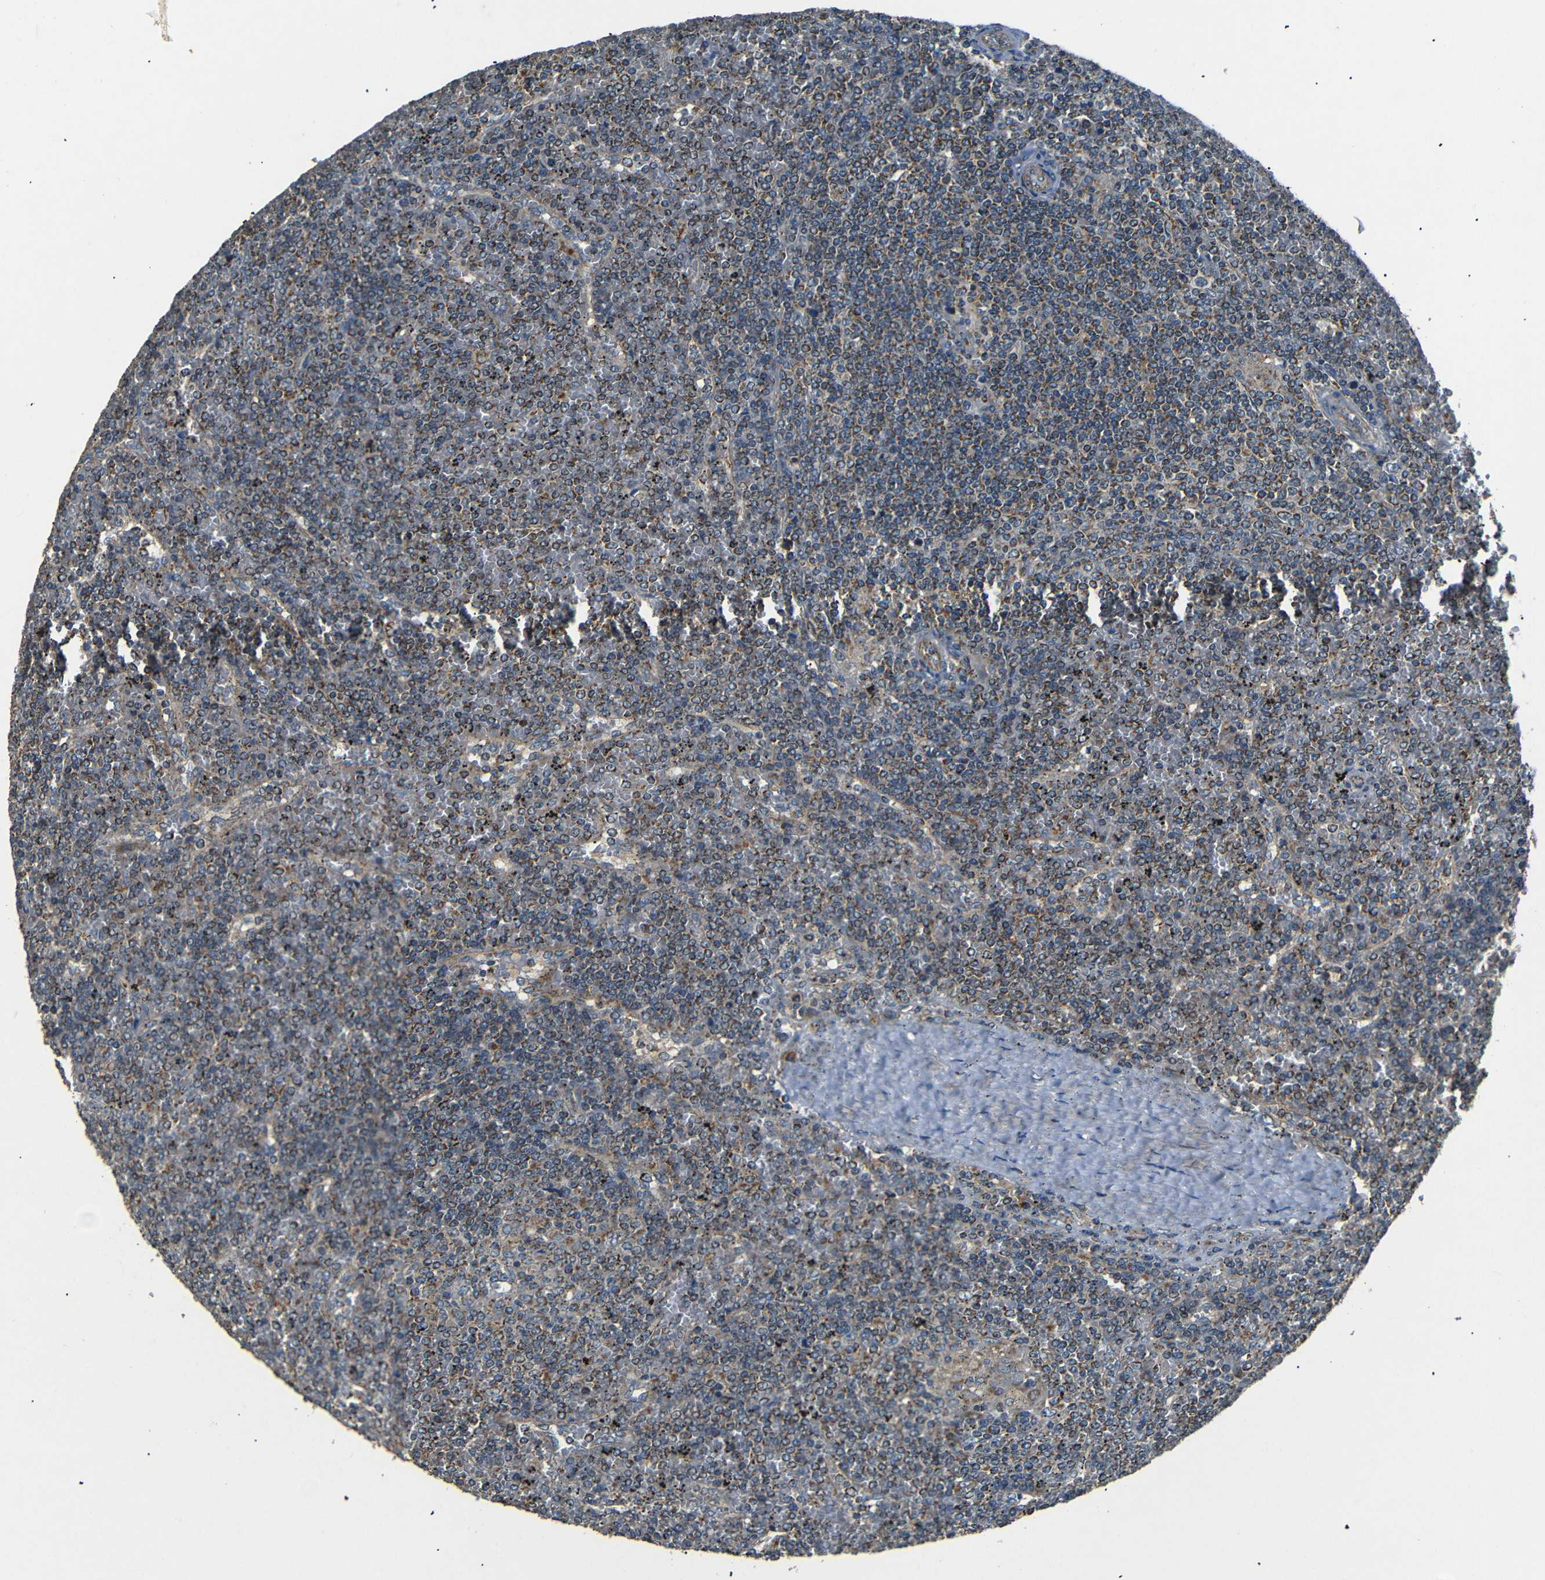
{"staining": {"intensity": "moderate", "quantity": "25%-75%", "location": "cytoplasmic/membranous"}, "tissue": "lymphoma", "cell_type": "Tumor cells", "image_type": "cancer", "snomed": [{"axis": "morphology", "description": "Malignant lymphoma, non-Hodgkin's type, Low grade"}, {"axis": "topography", "description": "Spleen"}], "caption": "This photomicrograph reveals IHC staining of lymphoma, with medium moderate cytoplasmic/membranous staining in about 25%-75% of tumor cells.", "gene": "NETO2", "patient": {"sex": "female", "age": 19}}